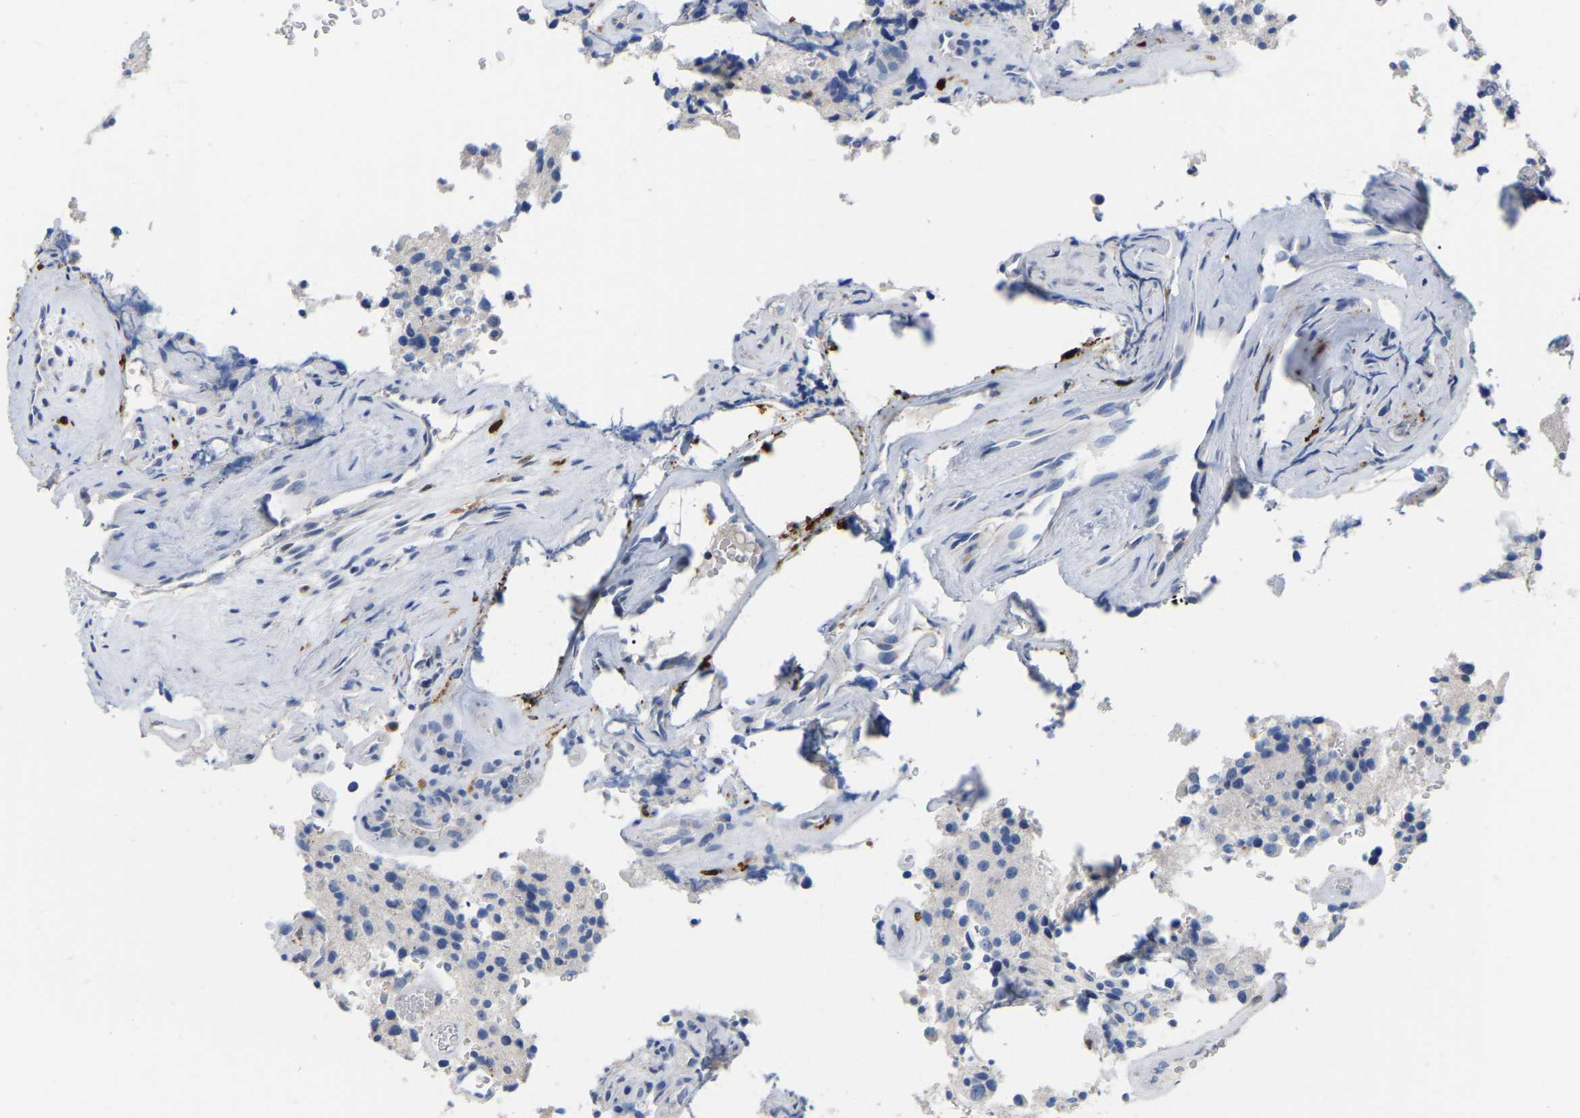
{"staining": {"intensity": "negative", "quantity": "none", "location": "none"}, "tissue": "glioma", "cell_type": "Tumor cells", "image_type": "cancer", "snomed": [{"axis": "morphology", "description": "Glioma, malignant, Low grade"}, {"axis": "topography", "description": "Brain"}], "caption": "Immunohistochemistry (IHC) of glioma exhibits no positivity in tumor cells.", "gene": "ULBP2", "patient": {"sex": "male", "age": 58}}